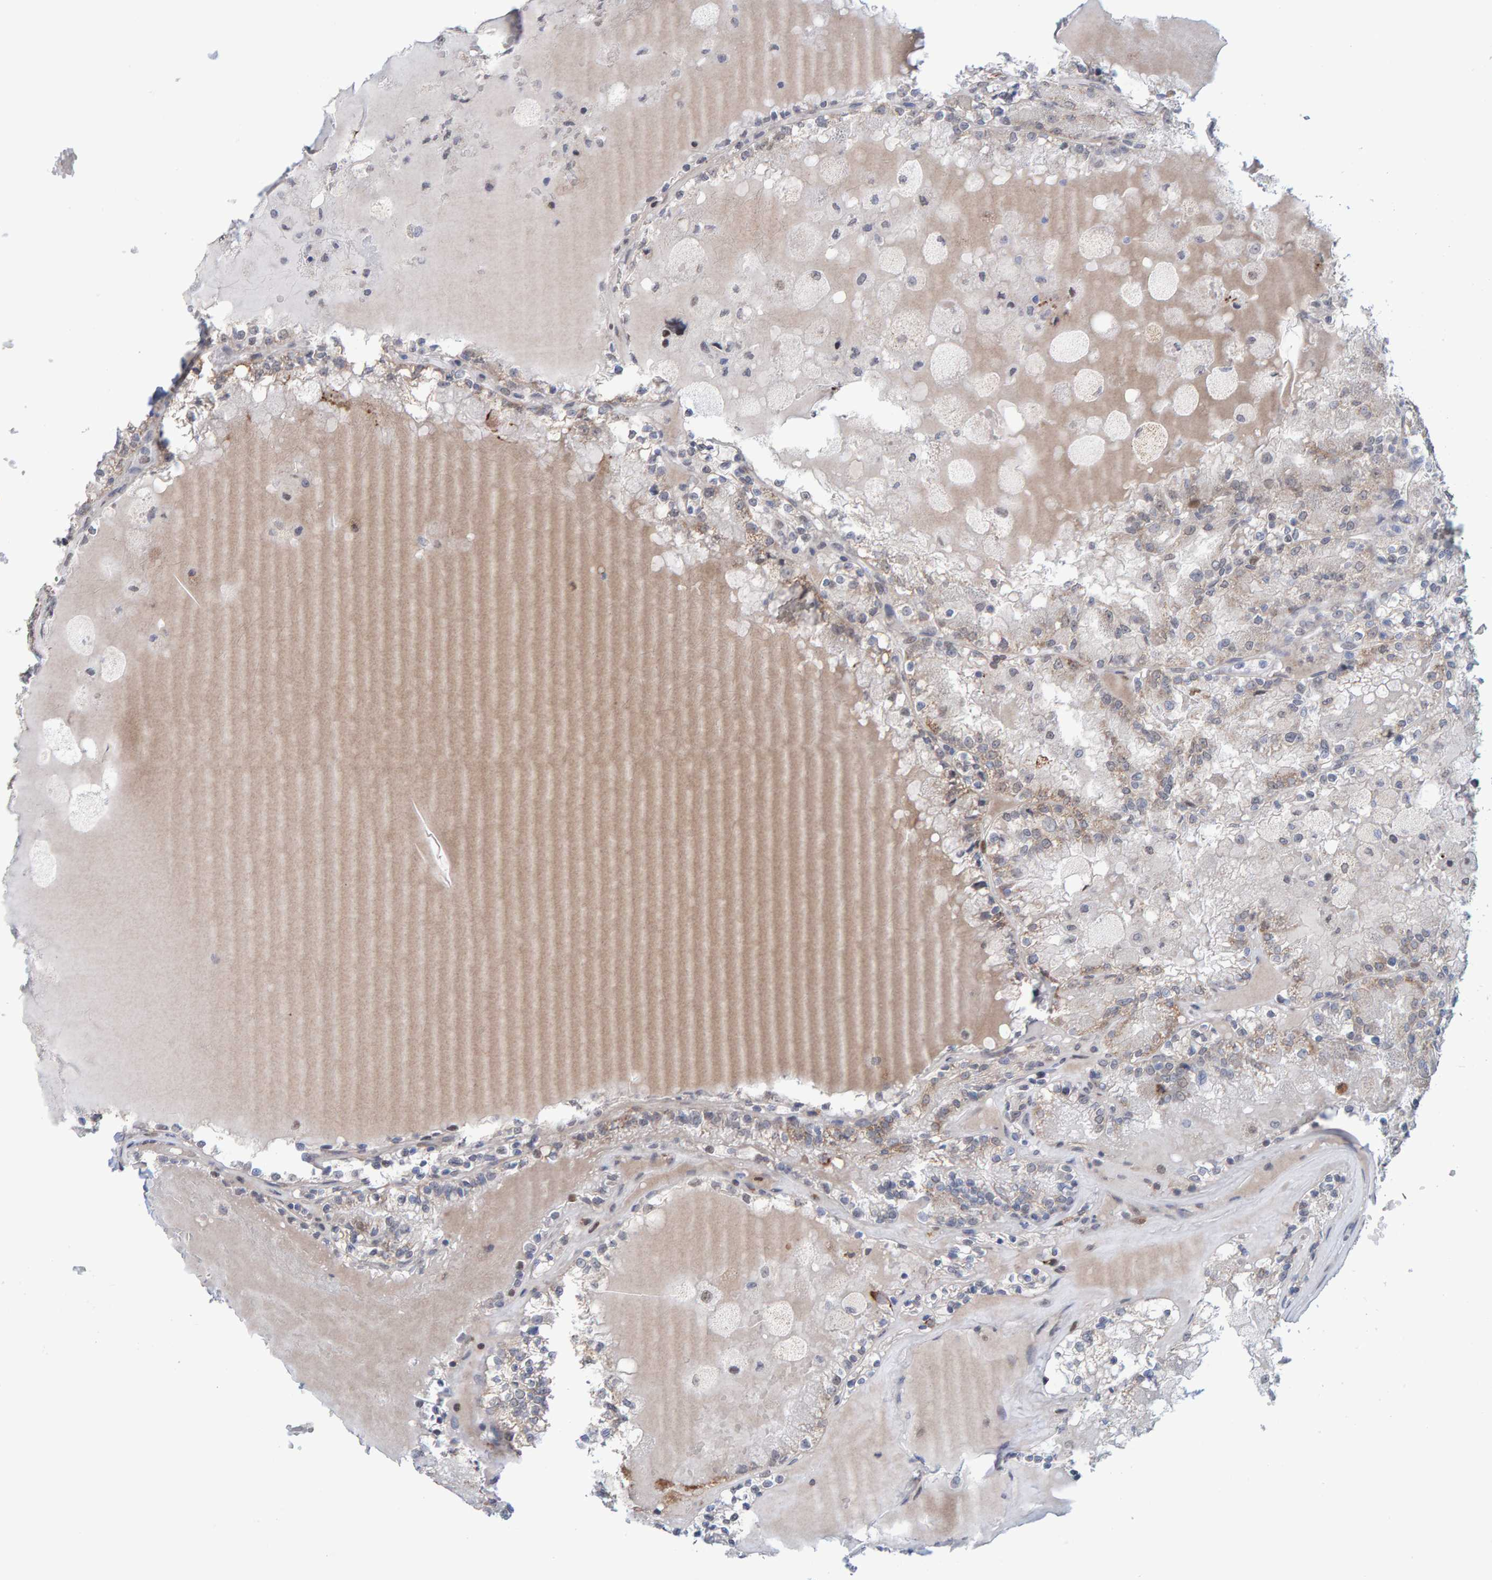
{"staining": {"intensity": "weak", "quantity": "25%-75%", "location": "cytoplasmic/membranous"}, "tissue": "renal cancer", "cell_type": "Tumor cells", "image_type": "cancer", "snomed": [{"axis": "morphology", "description": "Adenocarcinoma, NOS"}, {"axis": "topography", "description": "Kidney"}], "caption": "DAB (3,3'-diaminobenzidine) immunohistochemical staining of renal adenocarcinoma demonstrates weak cytoplasmic/membranous protein staining in approximately 25%-75% of tumor cells.", "gene": "USP43", "patient": {"sex": "female", "age": 56}}